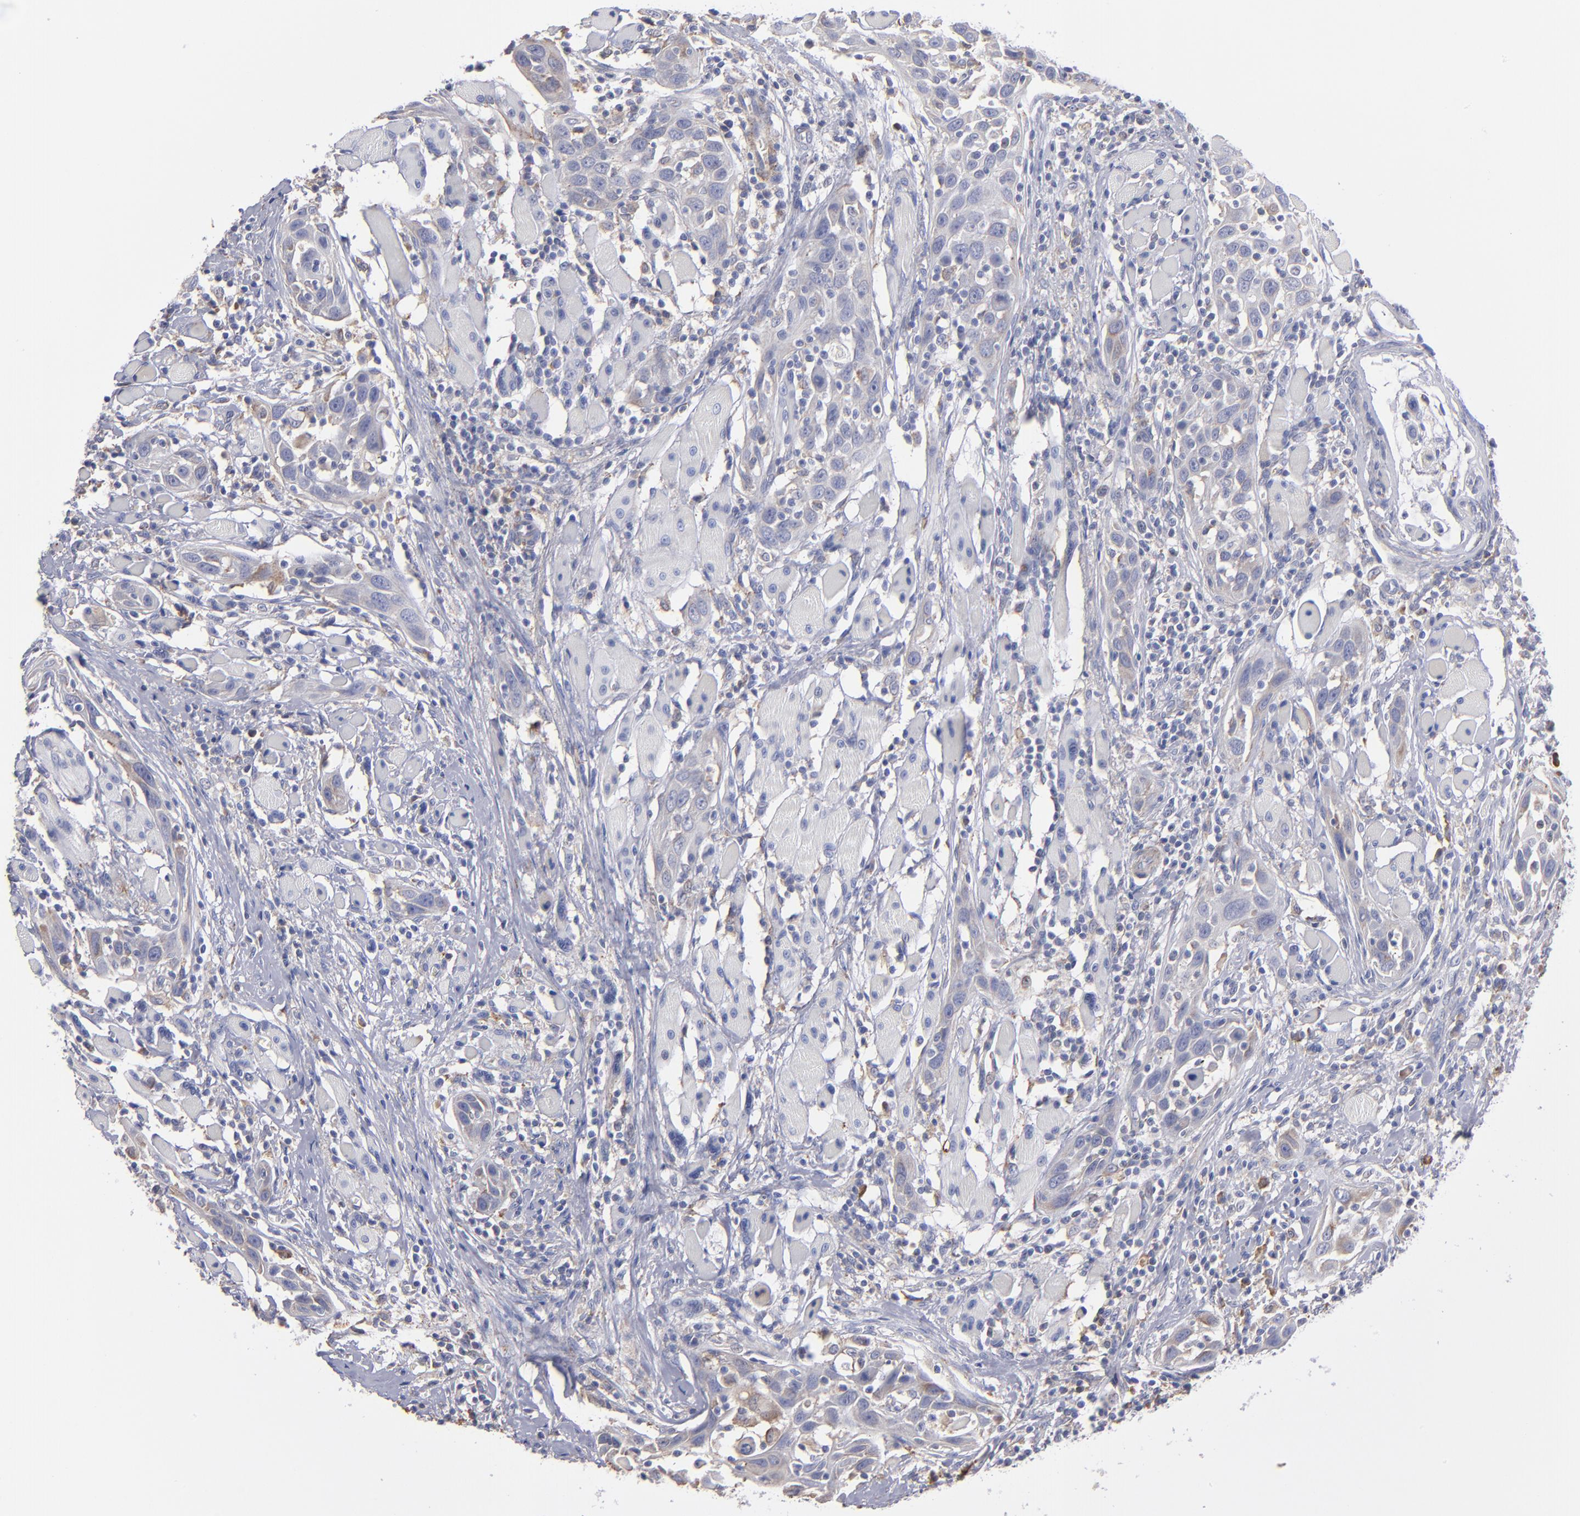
{"staining": {"intensity": "weak", "quantity": "25%-75%", "location": "cytoplasmic/membranous"}, "tissue": "head and neck cancer", "cell_type": "Tumor cells", "image_type": "cancer", "snomed": [{"axis": "morphology", "description": "Squamous cell carcinoma, NOS"}, {"axis": "topography", "description": "Oral tissue"}, {"axis": "topography", "description": "Head-Neck"}], "caption": "Tumor cells demonstrate weak cytoplasmic/membranous staining in about 25%-75% of cells in head and neck cancer.", "gene": "MFGE8", "patient": {"sex": "female", "age": 50}}